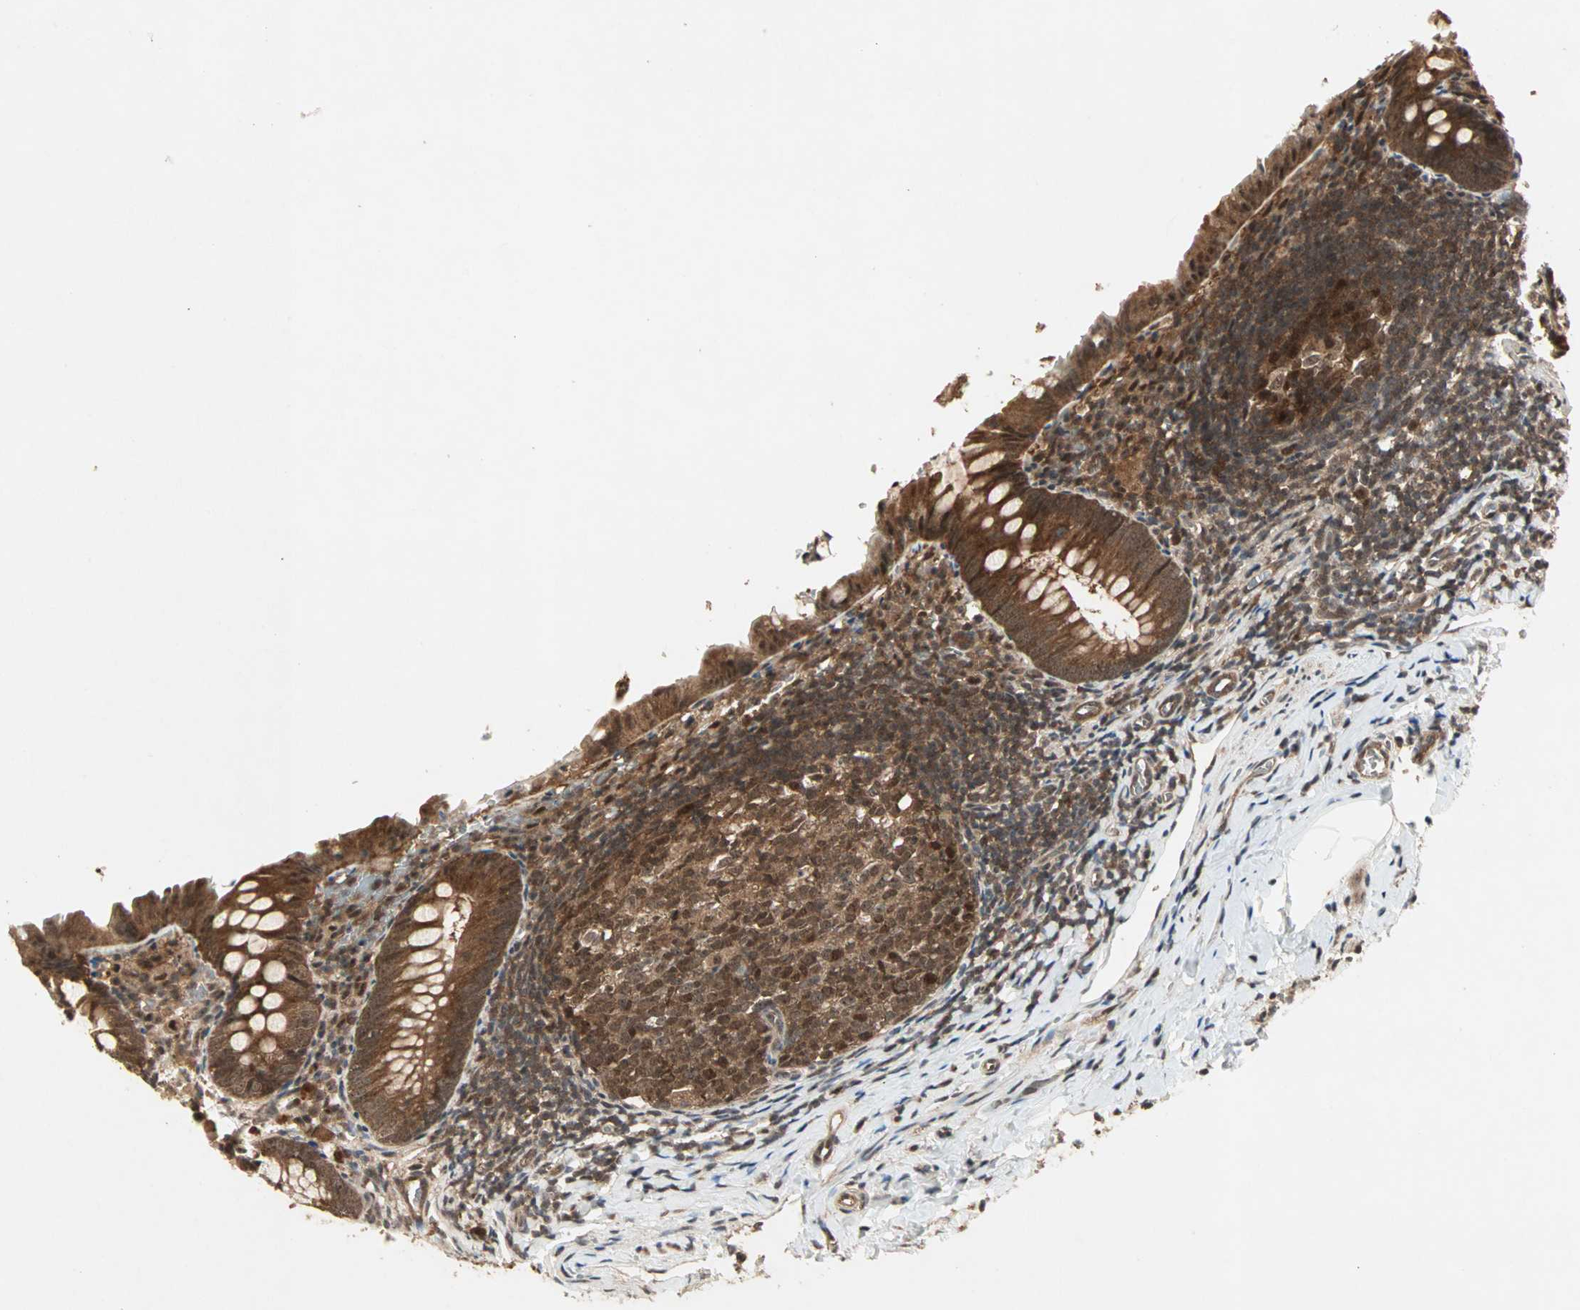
{"staining": {"intensity": "moderate", "quantity": ">75%", "location": "cytoplasmic/membranous"}, "tissue": "appendix", "cell_type": "Glandular cells", "image_type": "normal", "snomed": [{"axis": "morphology", "description": "Normal tissue, NOS"}, {"axis": "topography", "description": "Appendix"}], "caption": "An immunohistochemistry (IHC) image of unremarkable tissue is shown. Protein staining in brown highlights moderate cytoplasmic/membranous positivity in appendix within glandular cells.", "gene": "CSNK2B", "patient": {"sex": "female", "age": 10}}